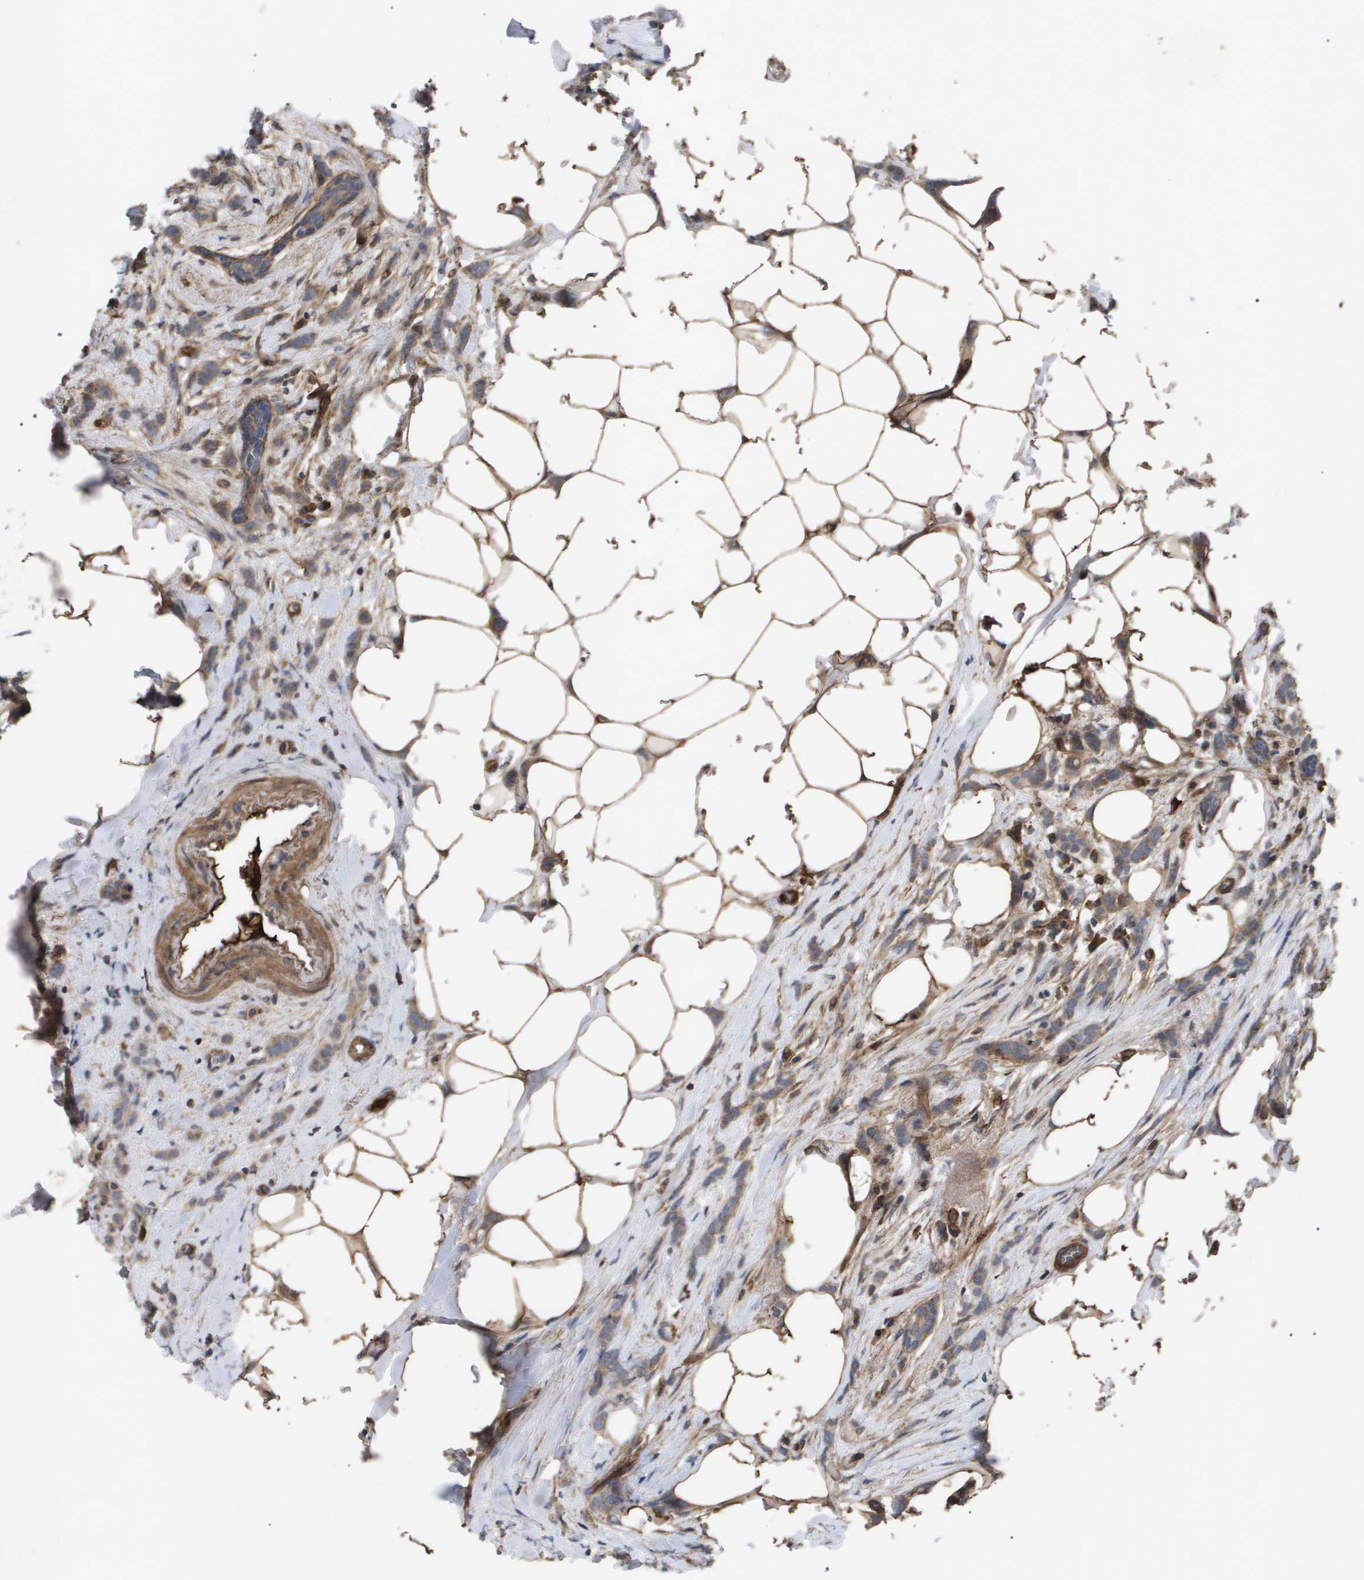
{"staining": {"intensity": "moderate", "quantity": ">75%", "location": "cytoplasmic/membranous"}, "tissue": "breast cancer", "cell_type": "Tumor cells", "image_type": "cancer", "snomed": [{"axis": "morphology", "description": "Lobular carcinoma, in situ"}, {"axis": "morphology", "description": "Lobular carcinoma"}, {"axis": "topography", "description": "Breast"}], "caption": "Lobular carcinoma (breast) stained with immunohistochemistry (IHC) displays moderate cytoplasmic/membranous staining in about >75% of tumor cells. (brown staining indicates protein expression, while blue staining denotes nuclei).", "gene": "TNS1", "patient": {"sex": "female", "age": 41}}